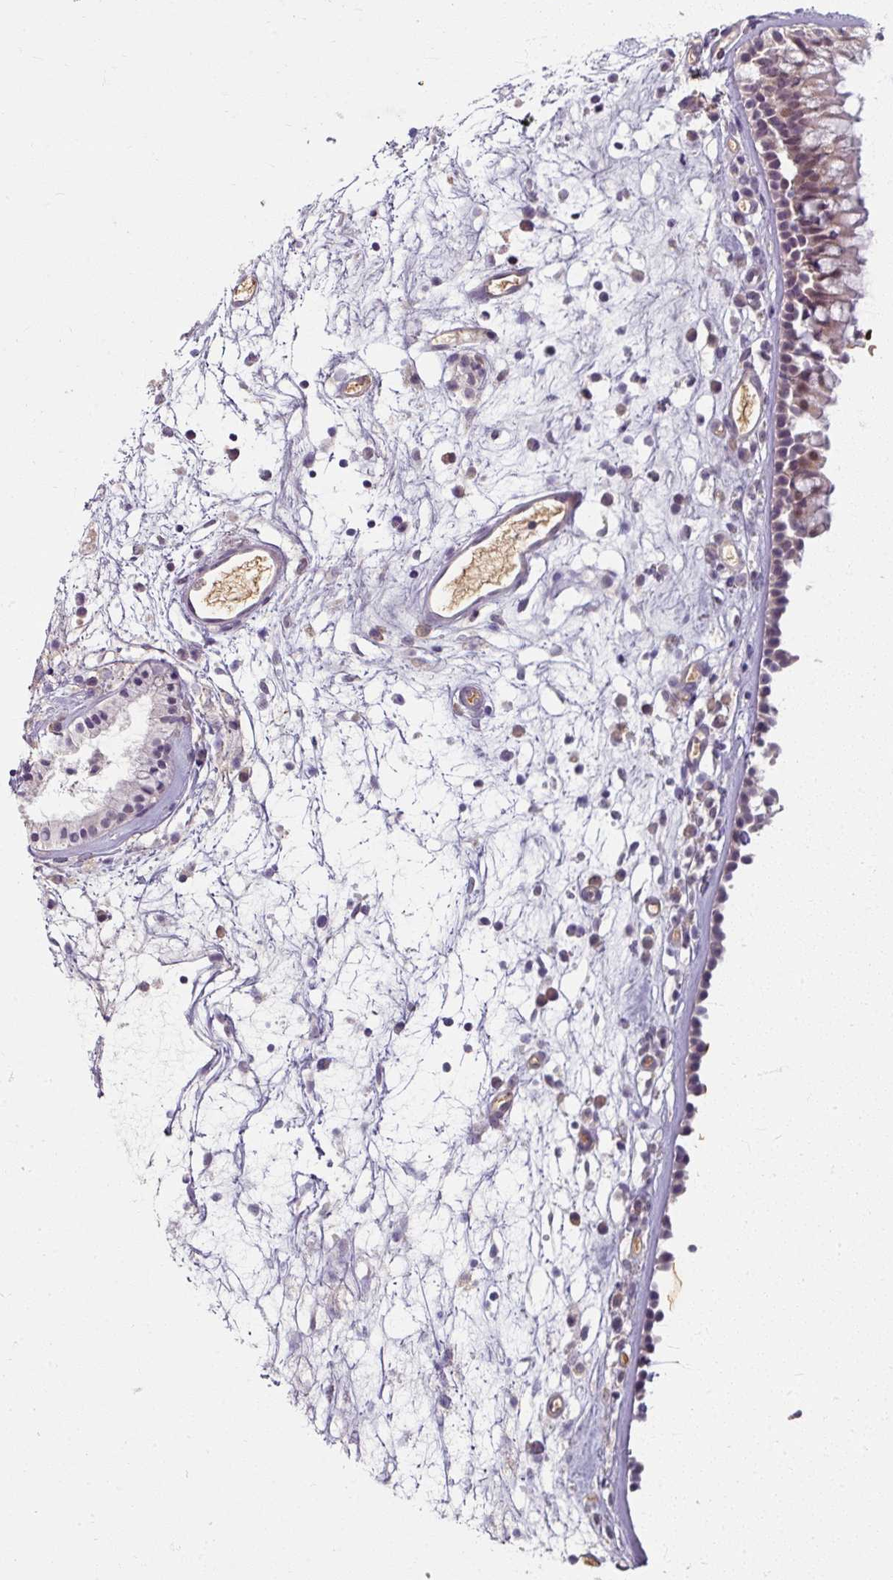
{"staining": {"intensity": "weak", "quantity": ">75%", "location": "cytoplasmic/membranous,nuclear"}, "tissue": "nasopharynx", "cell_type": "Respiratory epithelial cells", "image_type": "normal", "snomed": [{"axis": "morphology", "description": "Normal tissue, NOS"}, {"axis": "topography", "description": "Nasopharynx"}], "caption": "Immunohistochemical staining of unremarkable nasopharynx reveals >75% levels of weak cytoplasmic/membranous,nuclear protein positivity in approximately >75% of respiratory epithelial cells. (DAB (3,3'-diaminobenzidine) IHC, brown staining for protein, blue staining for nuclei).", "gene": "KMT5C", "patient": {"sex": "male", "age": 63}}